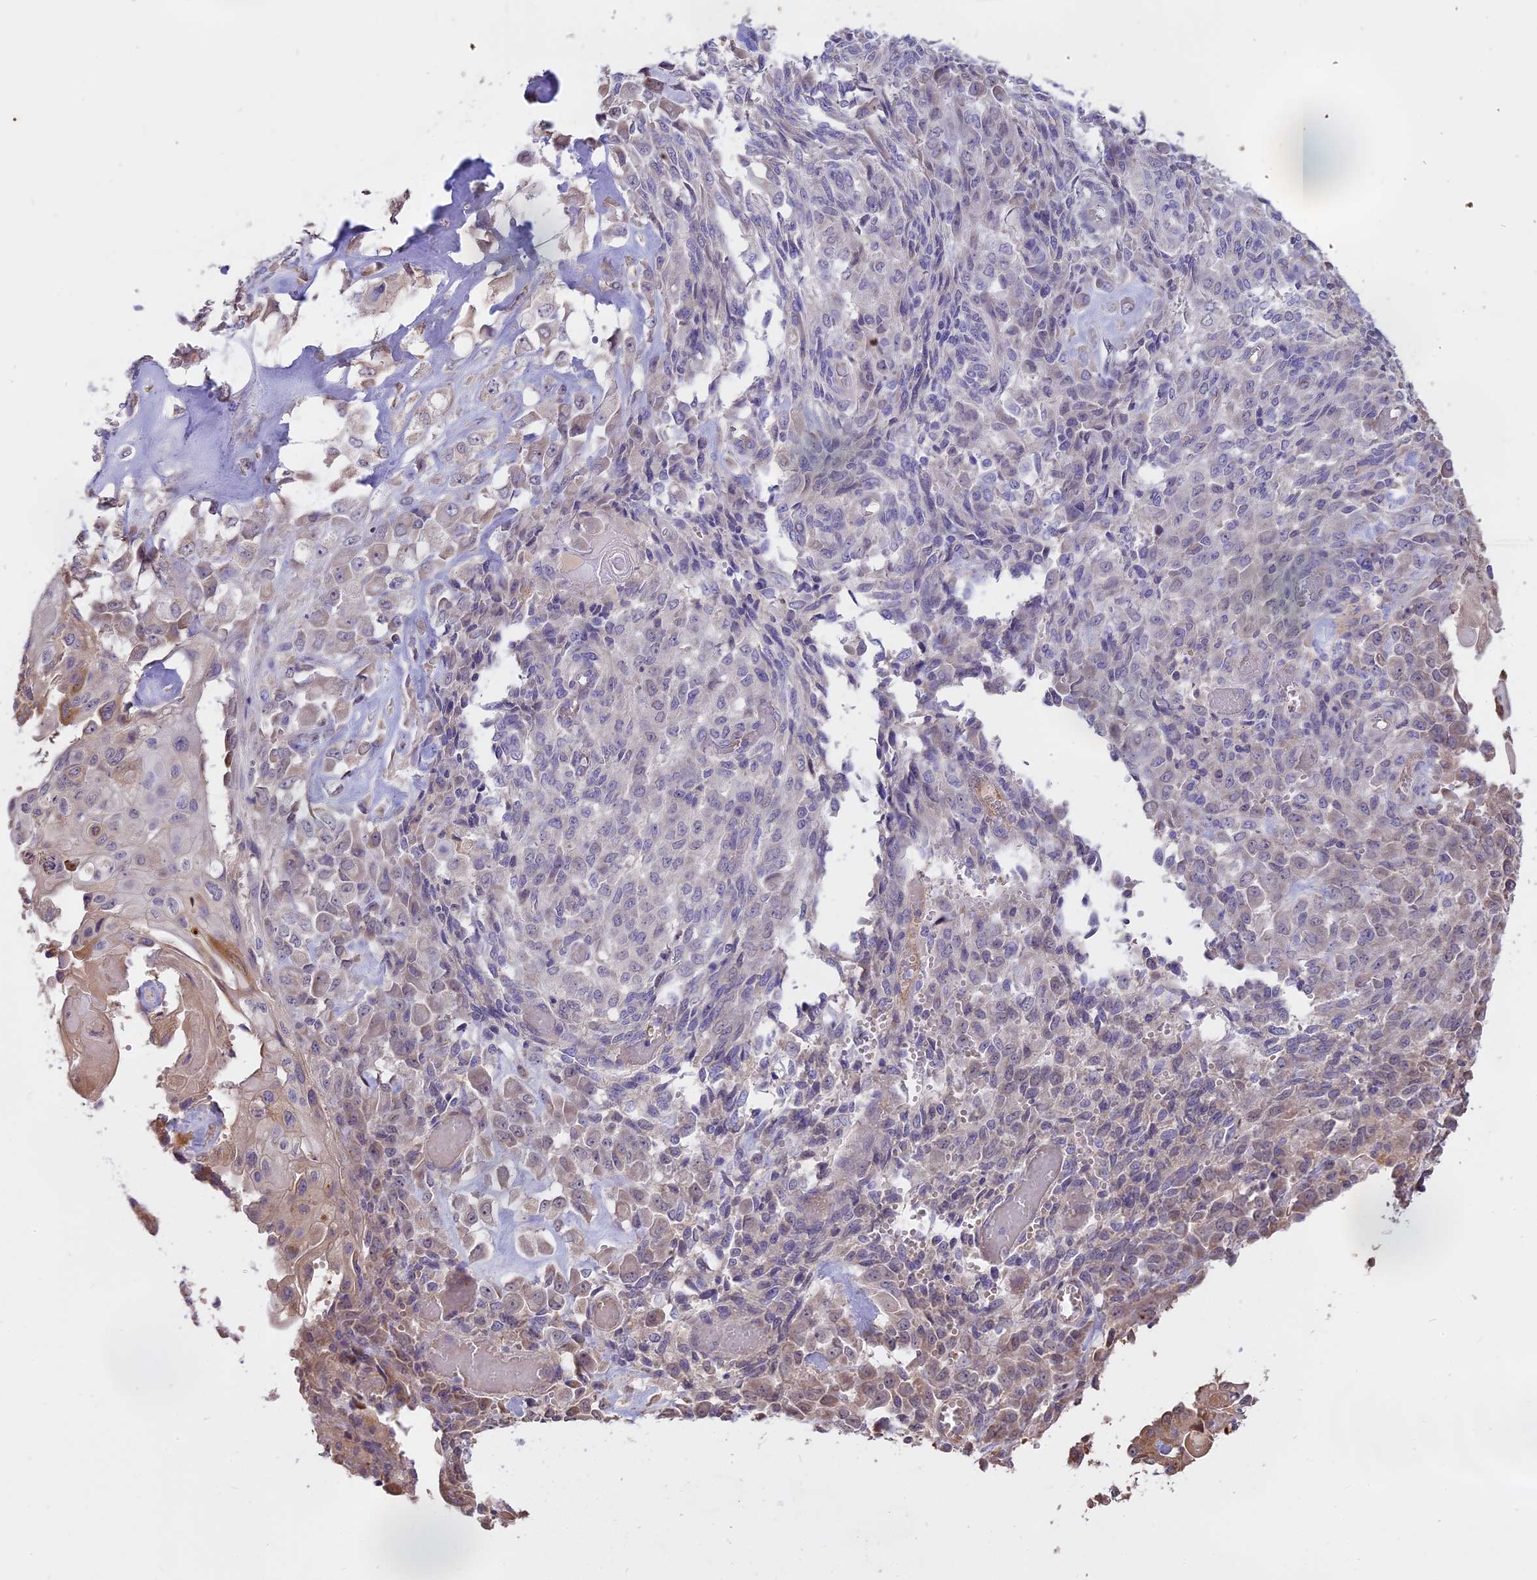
{"staining": {"intensity": "moderate", "quantity": "<25%", "location": "cytoplasmic/membranous"}, "tissue": "endometrial cancer", "cell_type": "Tumor cells", "image_type": "cancer", "snomed": [{"axis": "morphology", "description": "Adenocarcinoma, NOS"}, {"axis": "topography", "description": "Endometrium"}], "caption": "Brown immunohistochemical staining in endometrial adenocarcinoma displays moderate cytoplasmic/membranous expression in about <25% of tumor cells.", "gene": "WFDC2", "patient": {"sex": "female", "age": 32}}